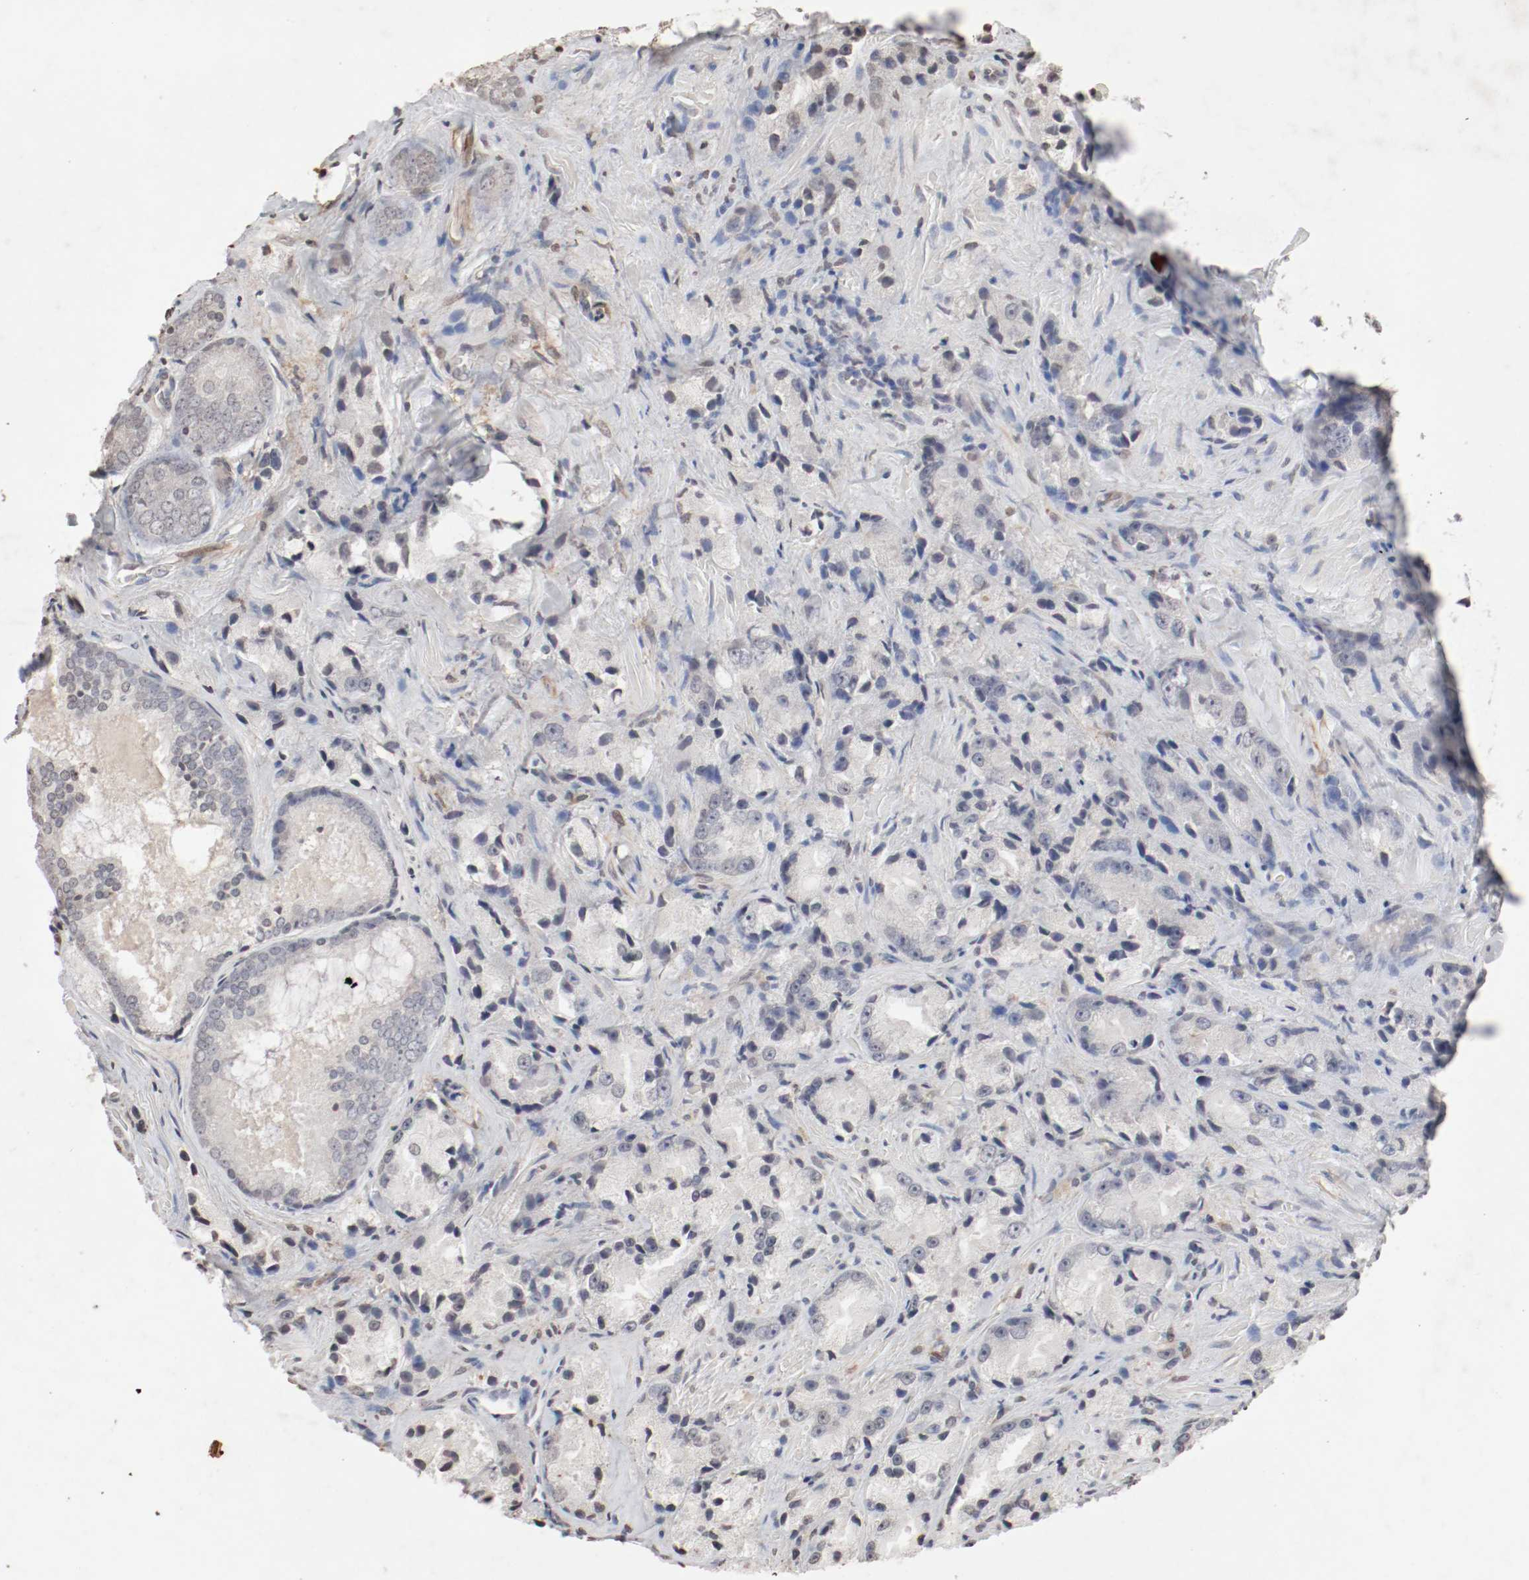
{"staining": {"intensity": "negative", "quantity": "none", "location": "none"}, "tissue": "prostate cancer", "cell_type": "Tumor cells", "image_type": "cancer", "snomed": [{"axis": "morphology", "description": "Adenocarcinoma, High grade"}, {"axis": "topography", "description": "Prostate"}], "caption": "This photomicrograph is of prostate high-grade adenocarcinoma stained with immunohistochemistry to label a protein in brown with the nuclei are counter-stained blue. There is no positivity in tumor cells. (Brightfield microscopy of DAB (3,3'-diaminobenzidine) IHC at high magnification).", "gene": "WASL", "patient": {"sex": "male", "age": 67}}